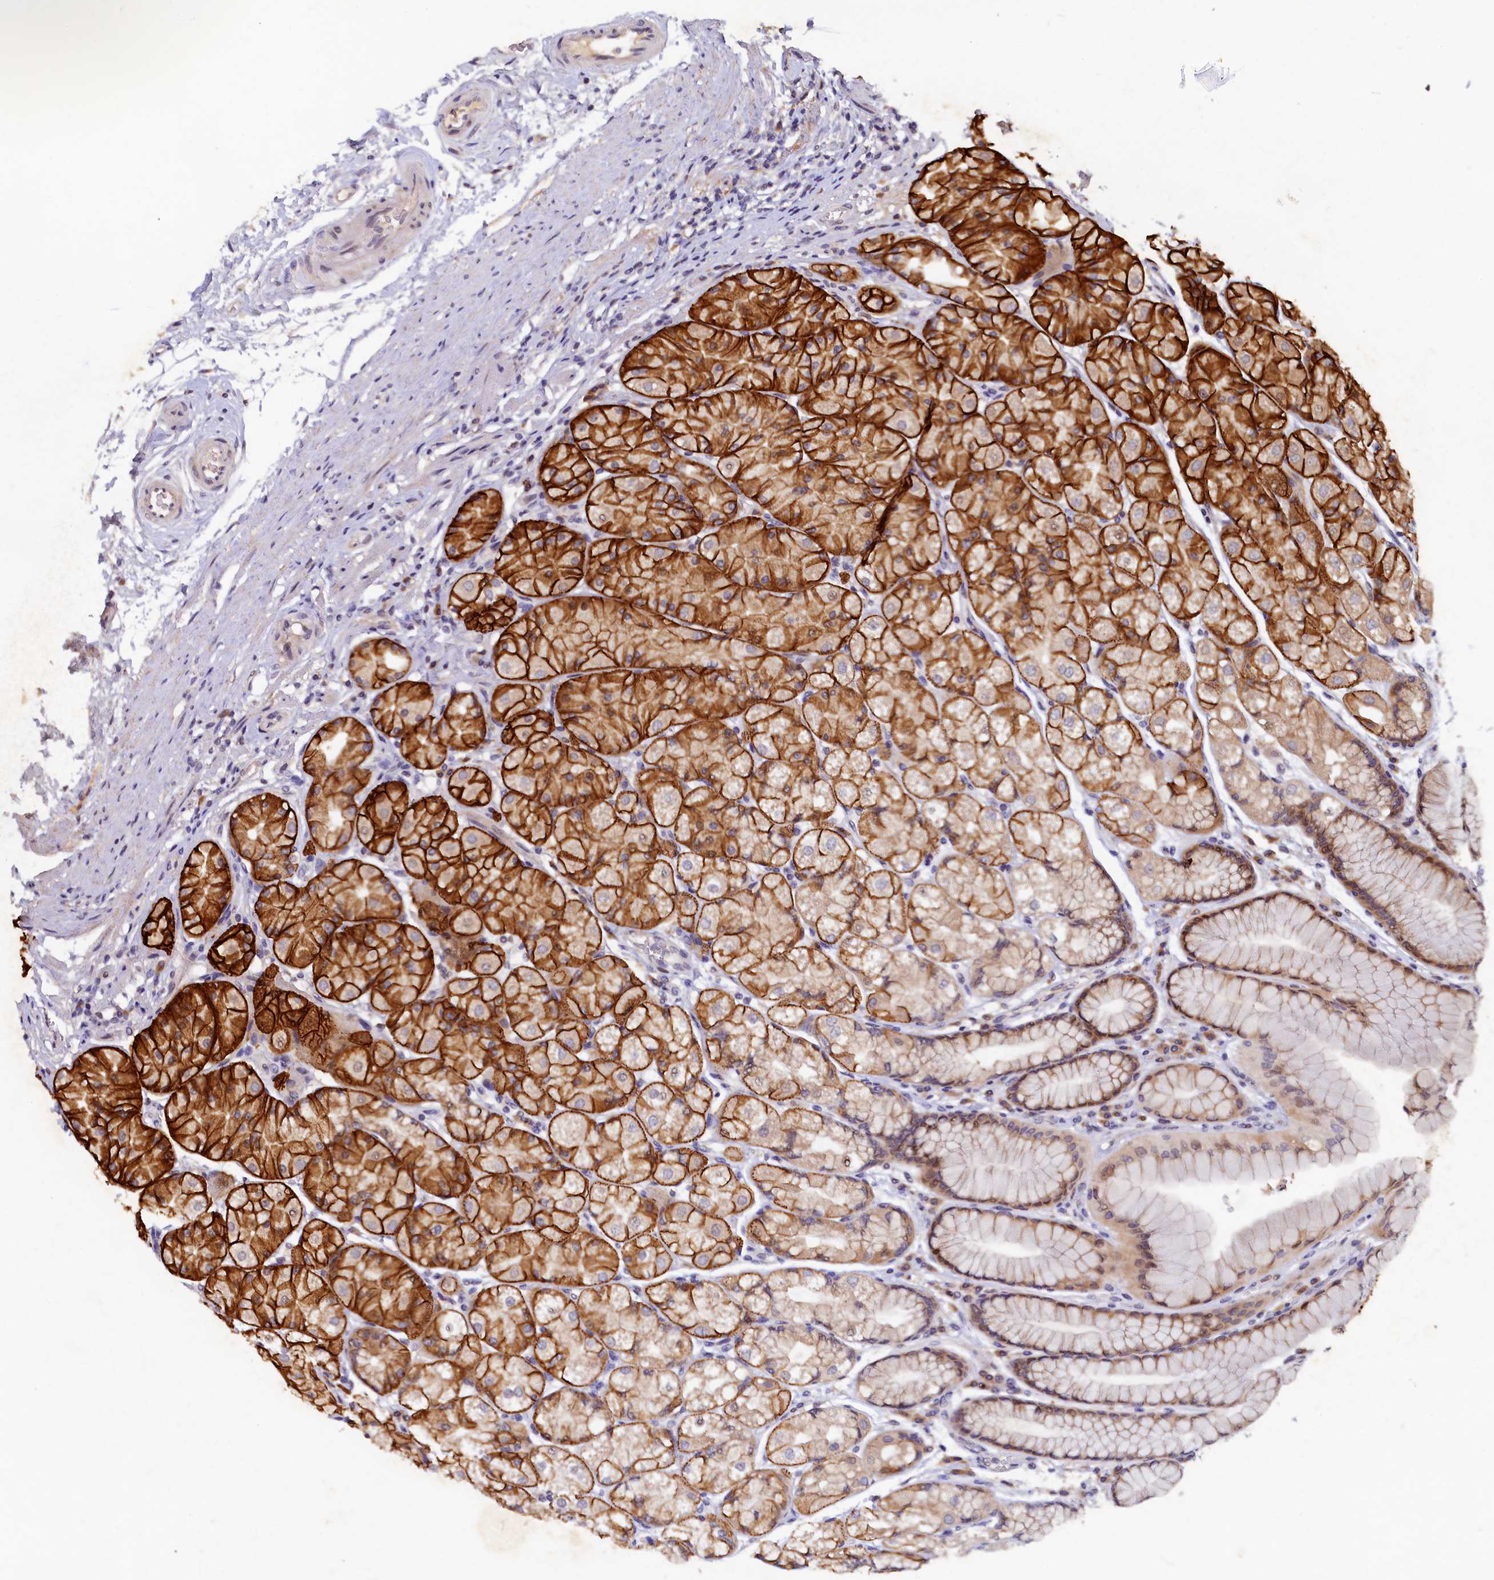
{"staining": {"intensity": "strong", "quantity": ">75%", "location": "cytoplasmic/membranous"}, "tissue": "stomach", "cell_type": "Glandular cells", "image_type": "normal", "snomed": [{"axis": "morphology", "description": "Normal tissue, NOS"}, {"axis": "topography", "description": "Stomach"}], "caption": "This micrograph displays IHC staining of normal stomach, with high strong cytoplasmic/membranous positivity in approximately >75% of glandular cells.", "gene": "LATS2", "patient": {"sex": "male", "age": 57}}